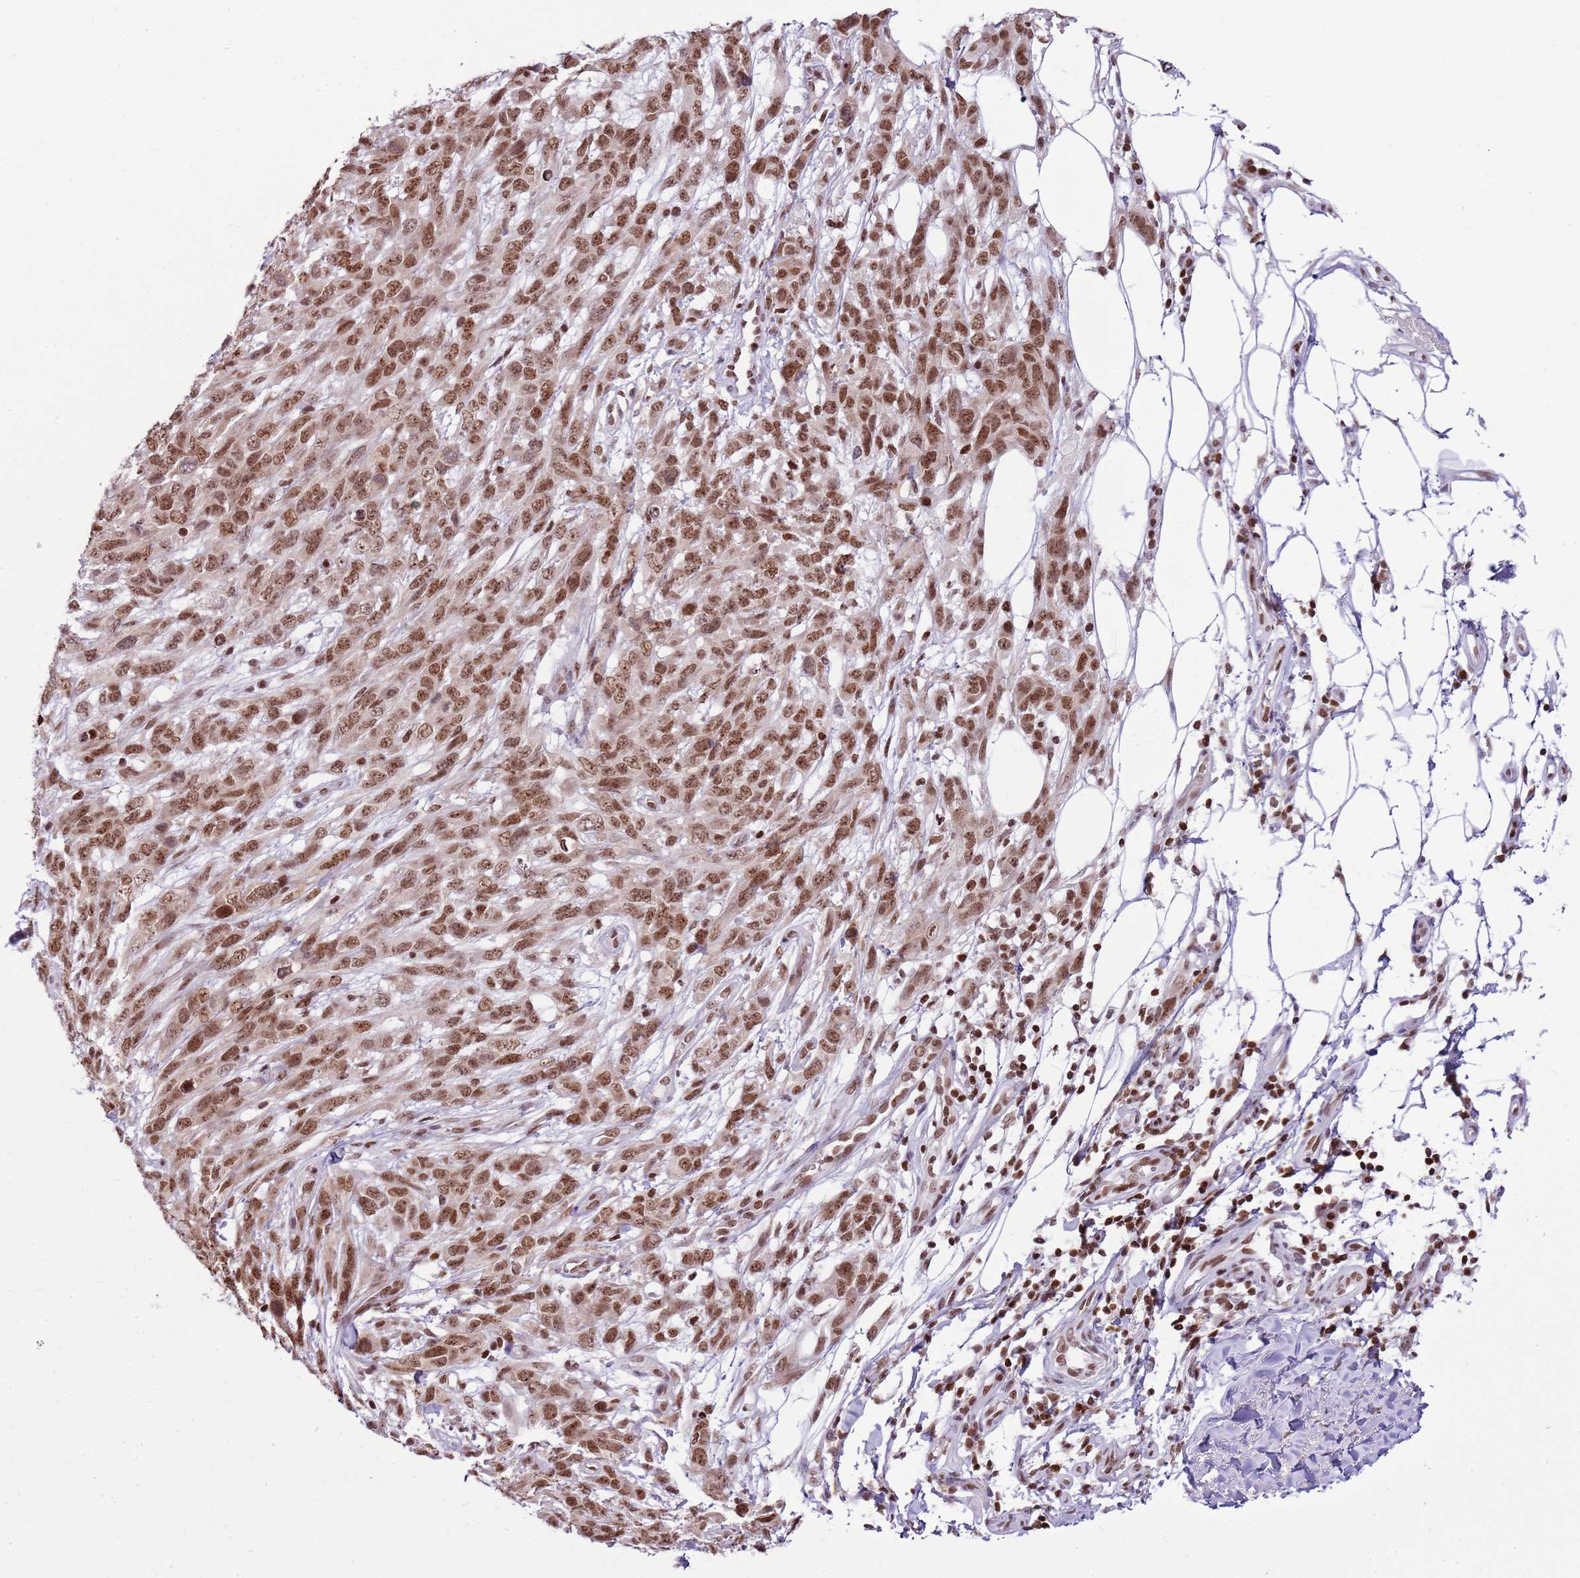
{"staining": {"intensity": "moderate", "quantity": ">75%", "location": "nuclear"}, "tissue": "melanoma", "cell_type": "Tumor cells", "image_type": "cancer", "snomed": [{"axis": "morphology", "description": "Normal morphology"}, {"axis": "morphology", "description": "Malignant melanoma, NOS"}, {"axis": "topography", "description": "Skin"}], "caption": "There is medium levels of moderate nuclear expression in tumor cells of malignant melanoma, as demonstrated by immunohistochemical staining (brown color).", "gene": "SELENOH", "patient": {"sex": "female", "age": 72}}